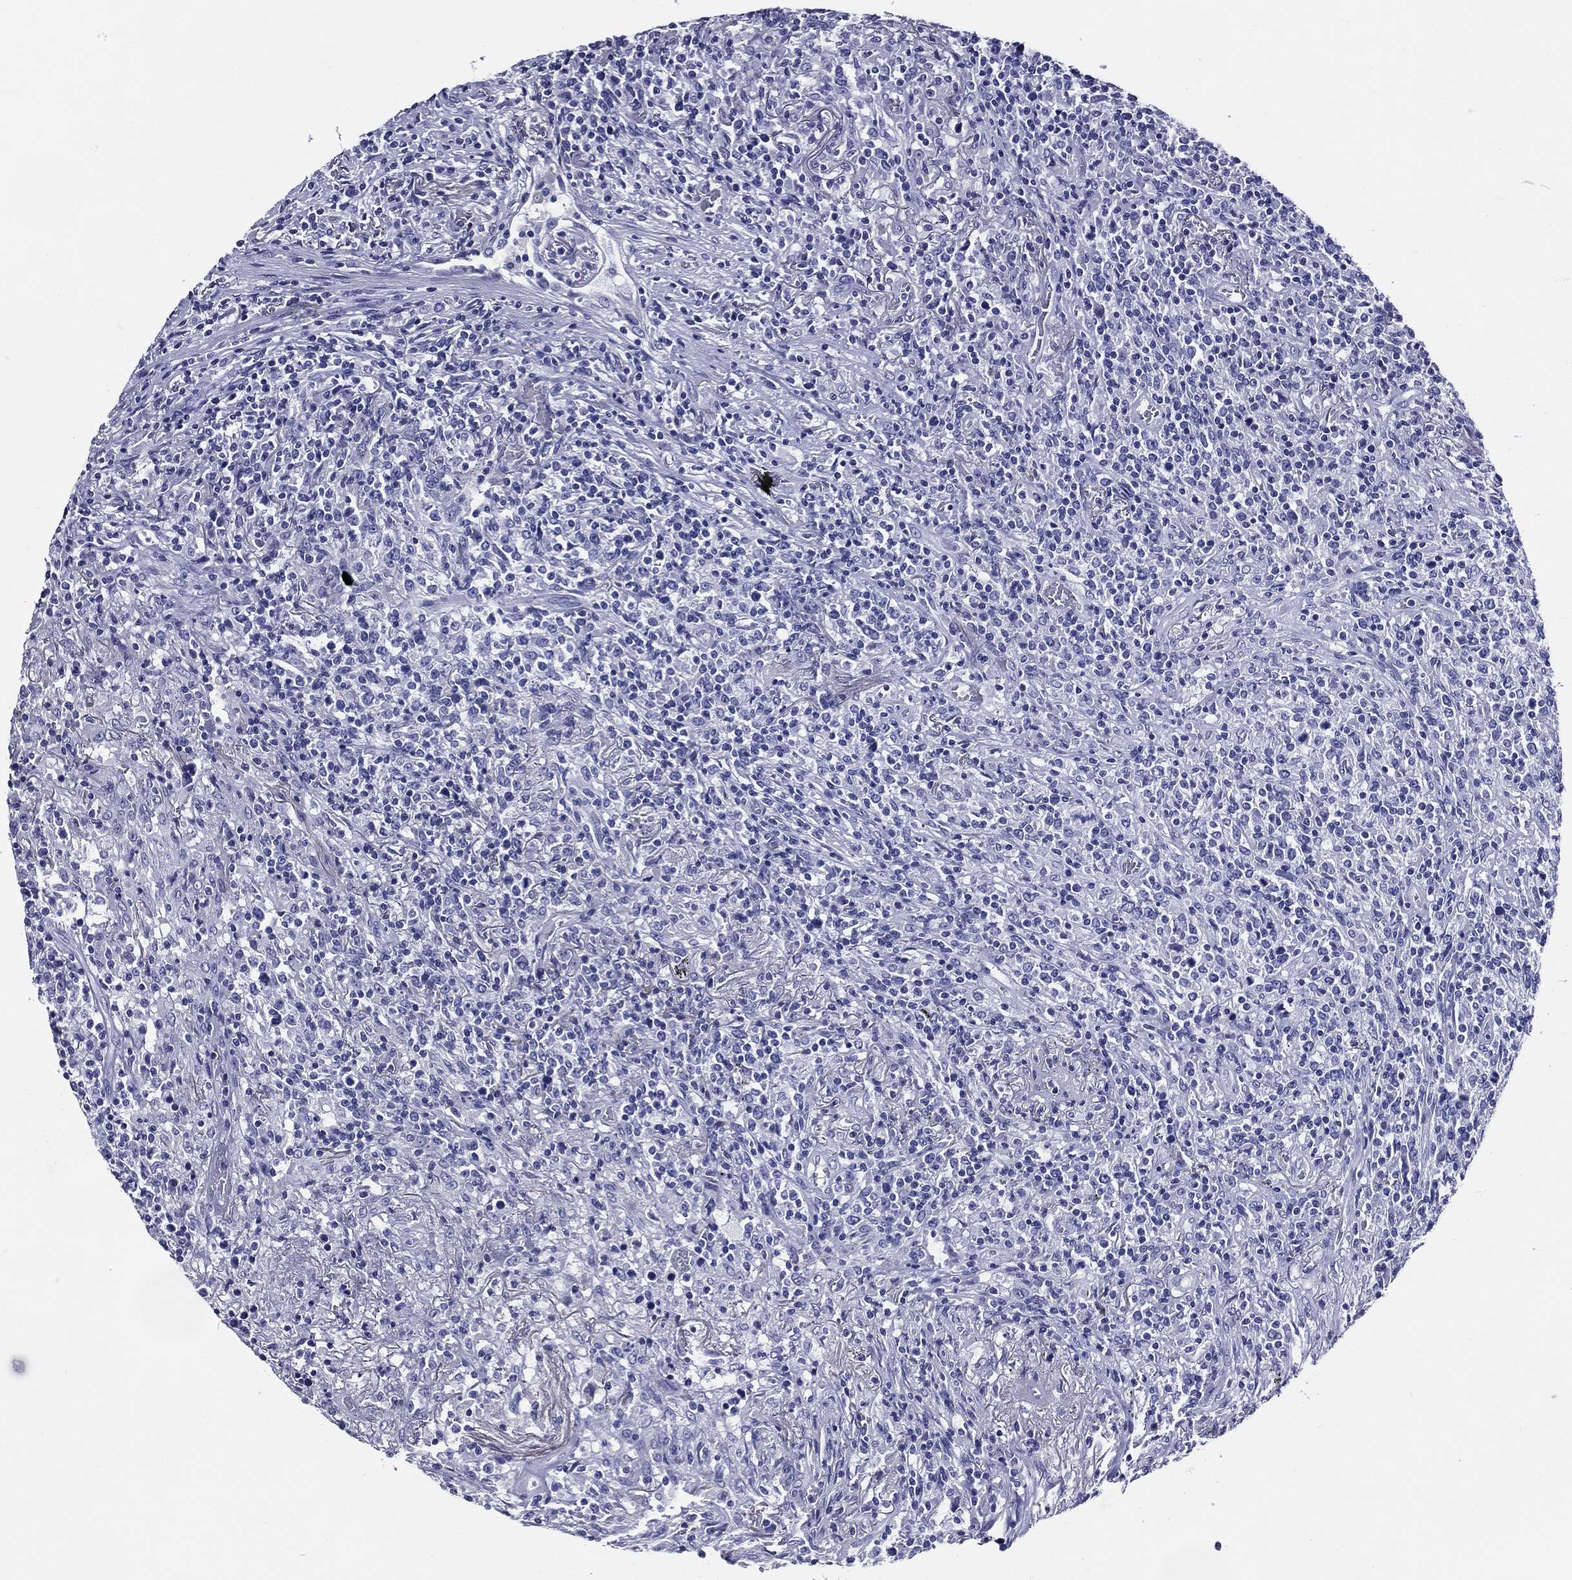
{"staining": {"intensity": "negative", "quantity": "none", "location": "none"}, "tissue": "lymphoma", "cell_type": "Tumor cells", "image_type": "cancer", "snomed": [{"axis": "morphology", "description": "Malignant lymphoma, non-Hodgkin's type, High grade"}, {"axis": "topography", "description": "Lung"}], "caption": "Malignant lymphoma, non-Hodgkin's type (high-grade) was stained to show a protein in brown. There is no significant staining in tumor cells.", "gene": "ACE2", "patient": {"sex": "male", "age": 79}}